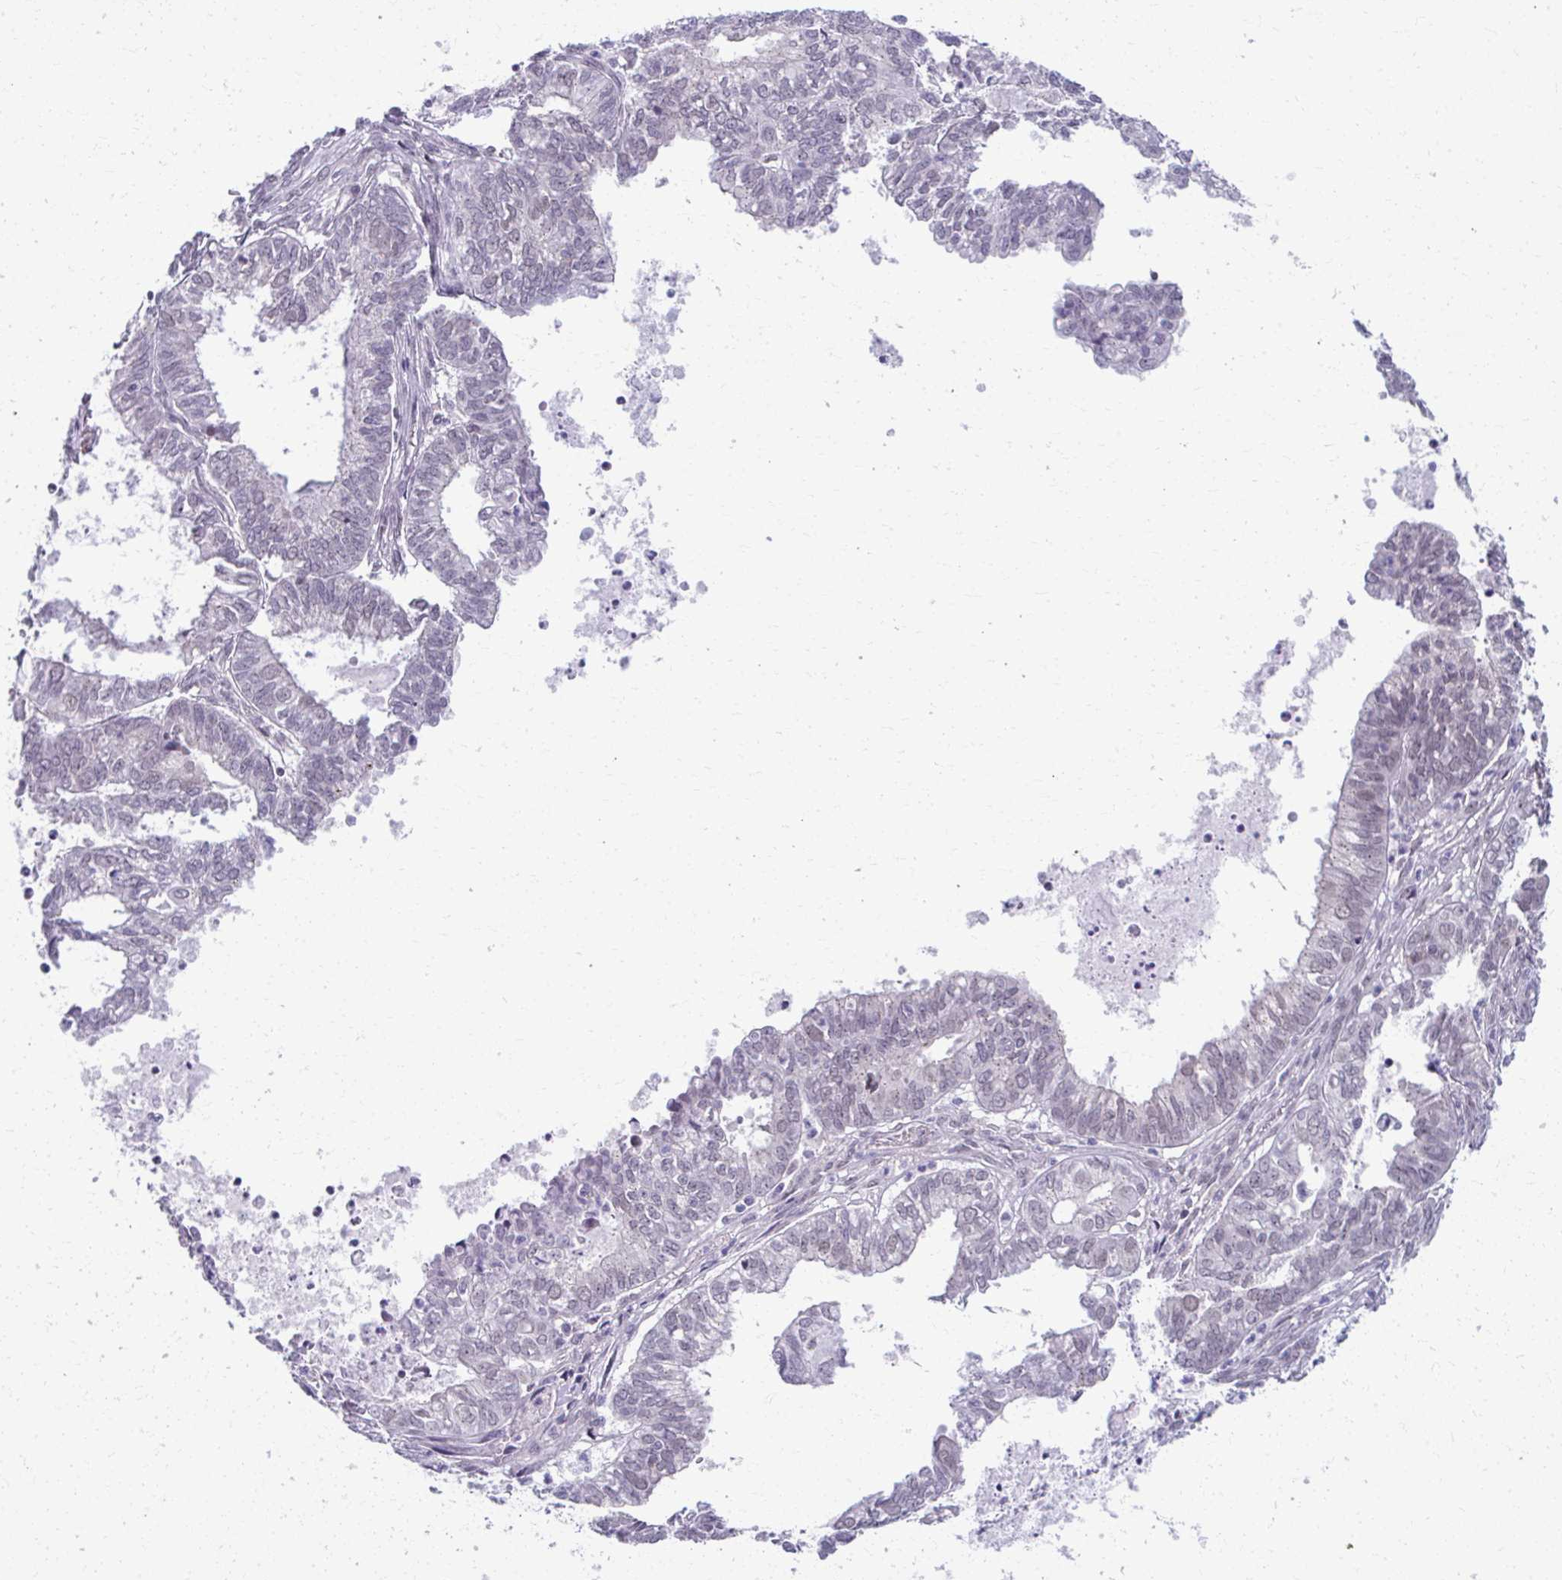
{"staining": {"intensity": "negative", "quantity": "none", "location": "none"}, "tissue": "ovarian cancer", "cell_type": "Tumor cells", "image_type": "cancer", "snomed": [{"axis": "morphology", "description": "Carcinoma, endometroid"}, {"axis": "topography", "description": "Ovary"}], "caption": "There is no significant positivity in tumor cells of endometroid carcinoma (ovarian).", "gene": "MAF1", "patient": {"sex": "female", "age": 64}}